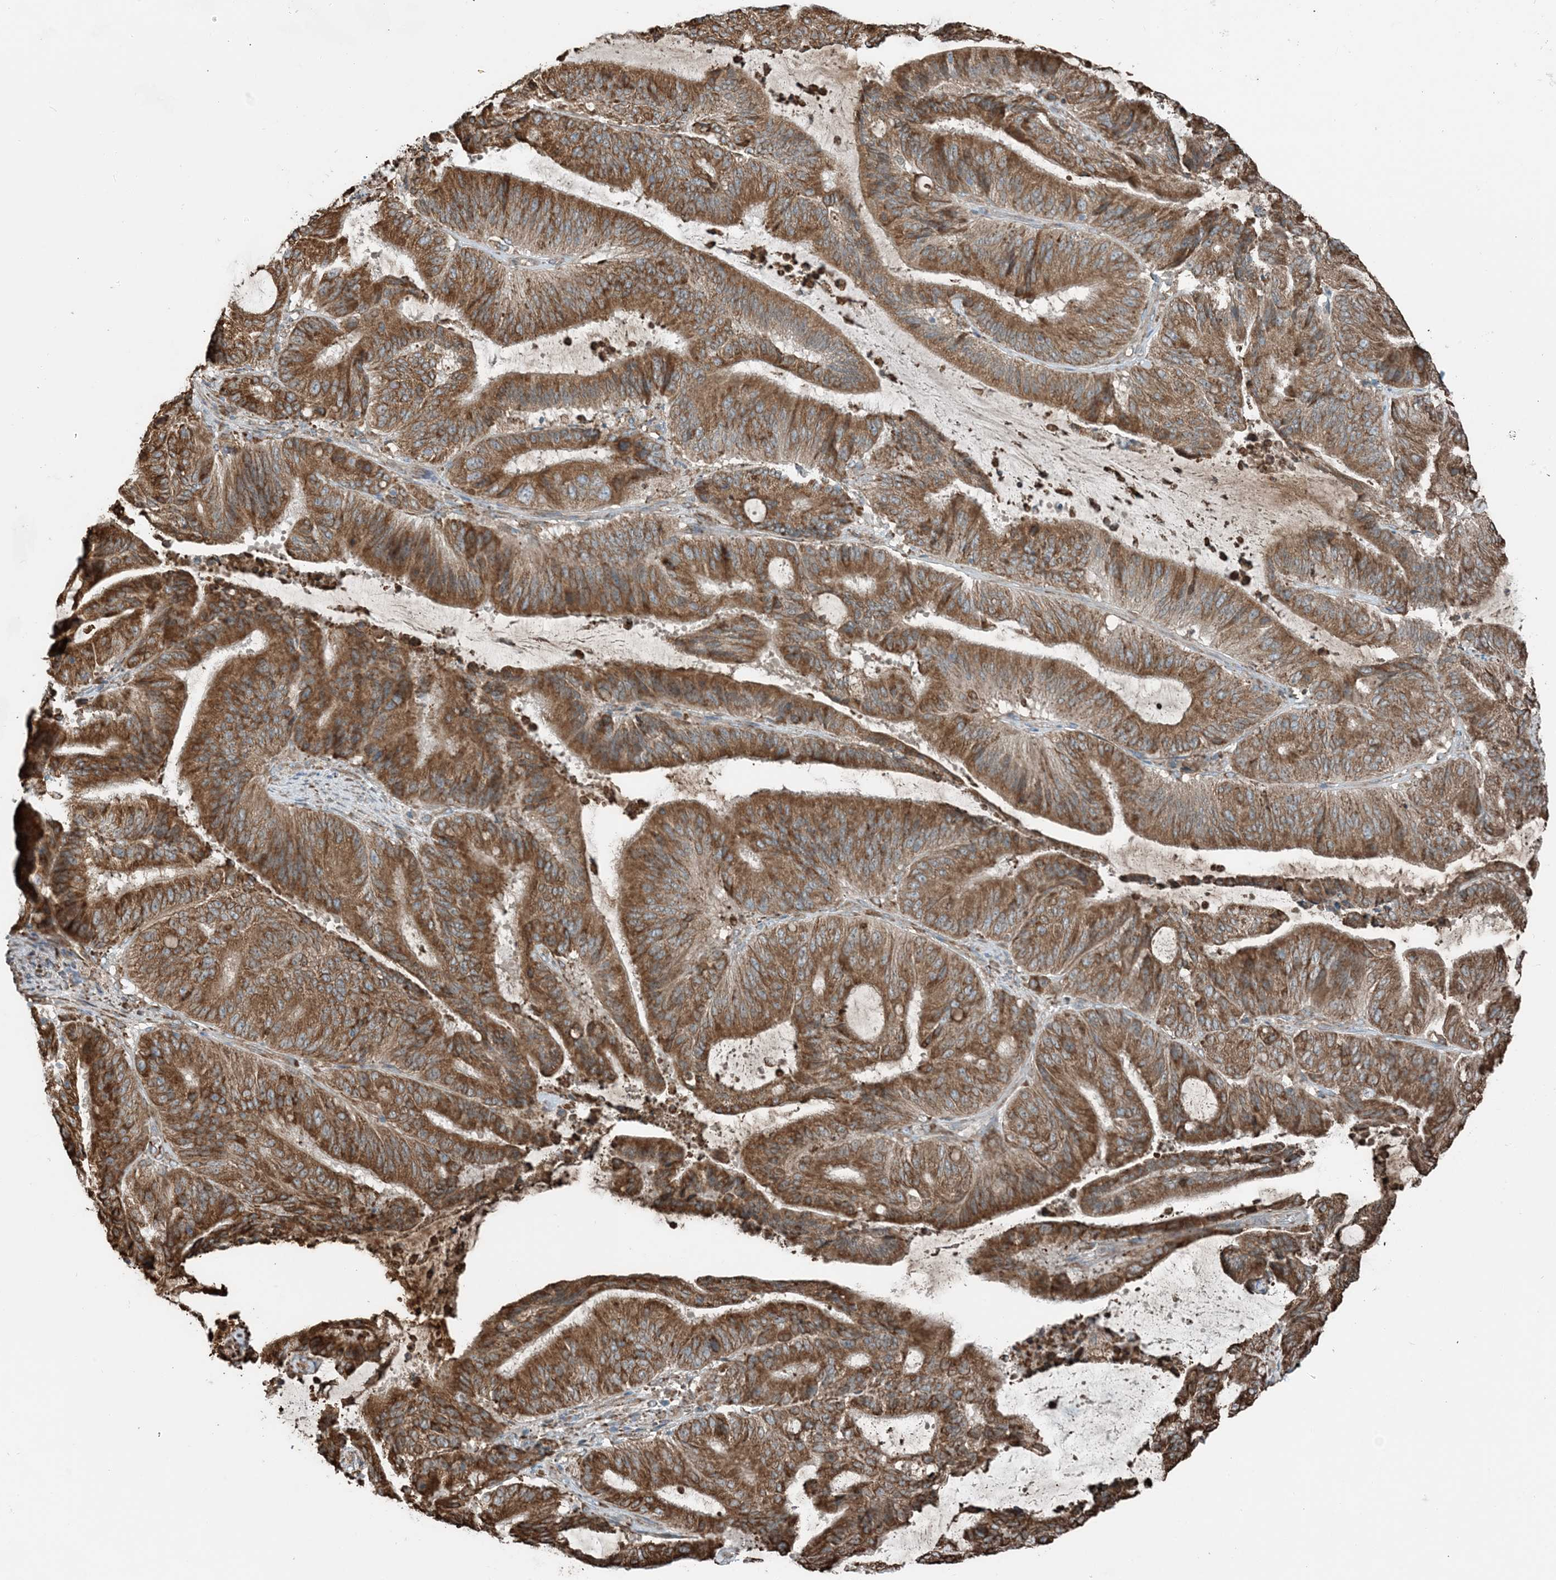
{"staining": {"intensity": "moderate", "quantity": ">75%", "location": "cytoplasmic/membranous"}, "tissue": "liver cancer", "cell_type": "Tumor cells", "image_type": "cancer", "snomed": [{"axis": "morphology", "description": "Normal tissue, NOS"}, {"axis": "morphology", "description": "Cholangiocarcinoma"}, {"axis": "topography", "description": "Liver"}, {"axis": "topography", "description": "Peripheral nerve tissue"}], "caption": "Protein expression analysis of human liver cancer (cholangiocarcinoma) reveals moderate cytoplasmic/membranous staining in about >75% of tumor cells. Using DAB (brown) and hematoxylin (blue) stains, captured at high magnification using brightfield microscopy.", "gene": "CERKL", "patient": {"sex": "female", "age": 73}}